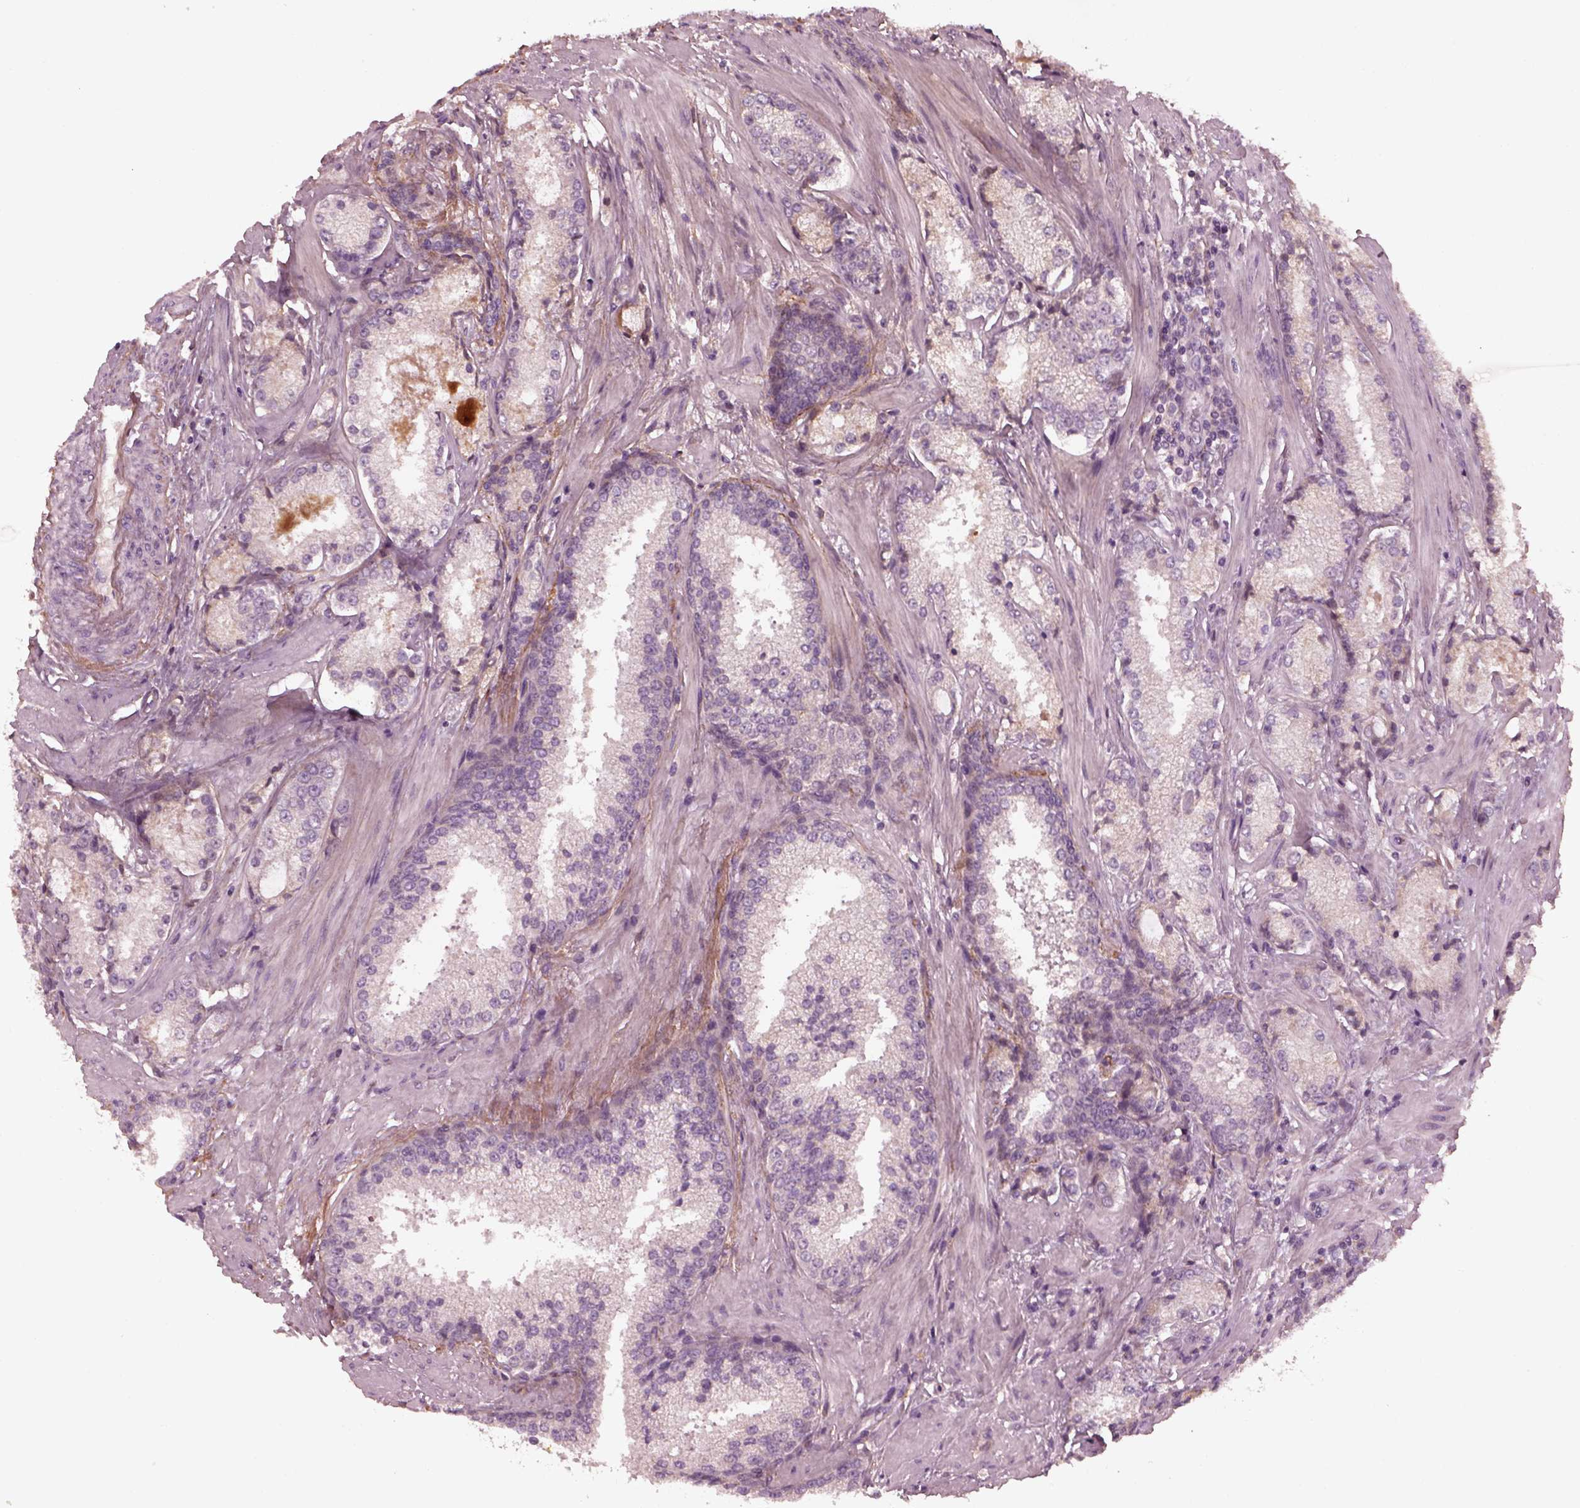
{"staining": {"intensity": "negative", "quantity": "none", "location": "none"}, "tissue": "prostate cancer", "cell_type": "Tumor cells", "image_type": "cancer", "snomed": [{"axis": "morphology", "description": "Adenocarcinoma, Low grade"}, {"axis": "topography", "description": "Prostate"}], "caption": "Immunohistochemistry (IHC) of low-grade adenocarcinoma (prostate) displays no expression in tumor cells.", "gene": "EFEMP1", "patient": {"sex": "male", "age": 56}}